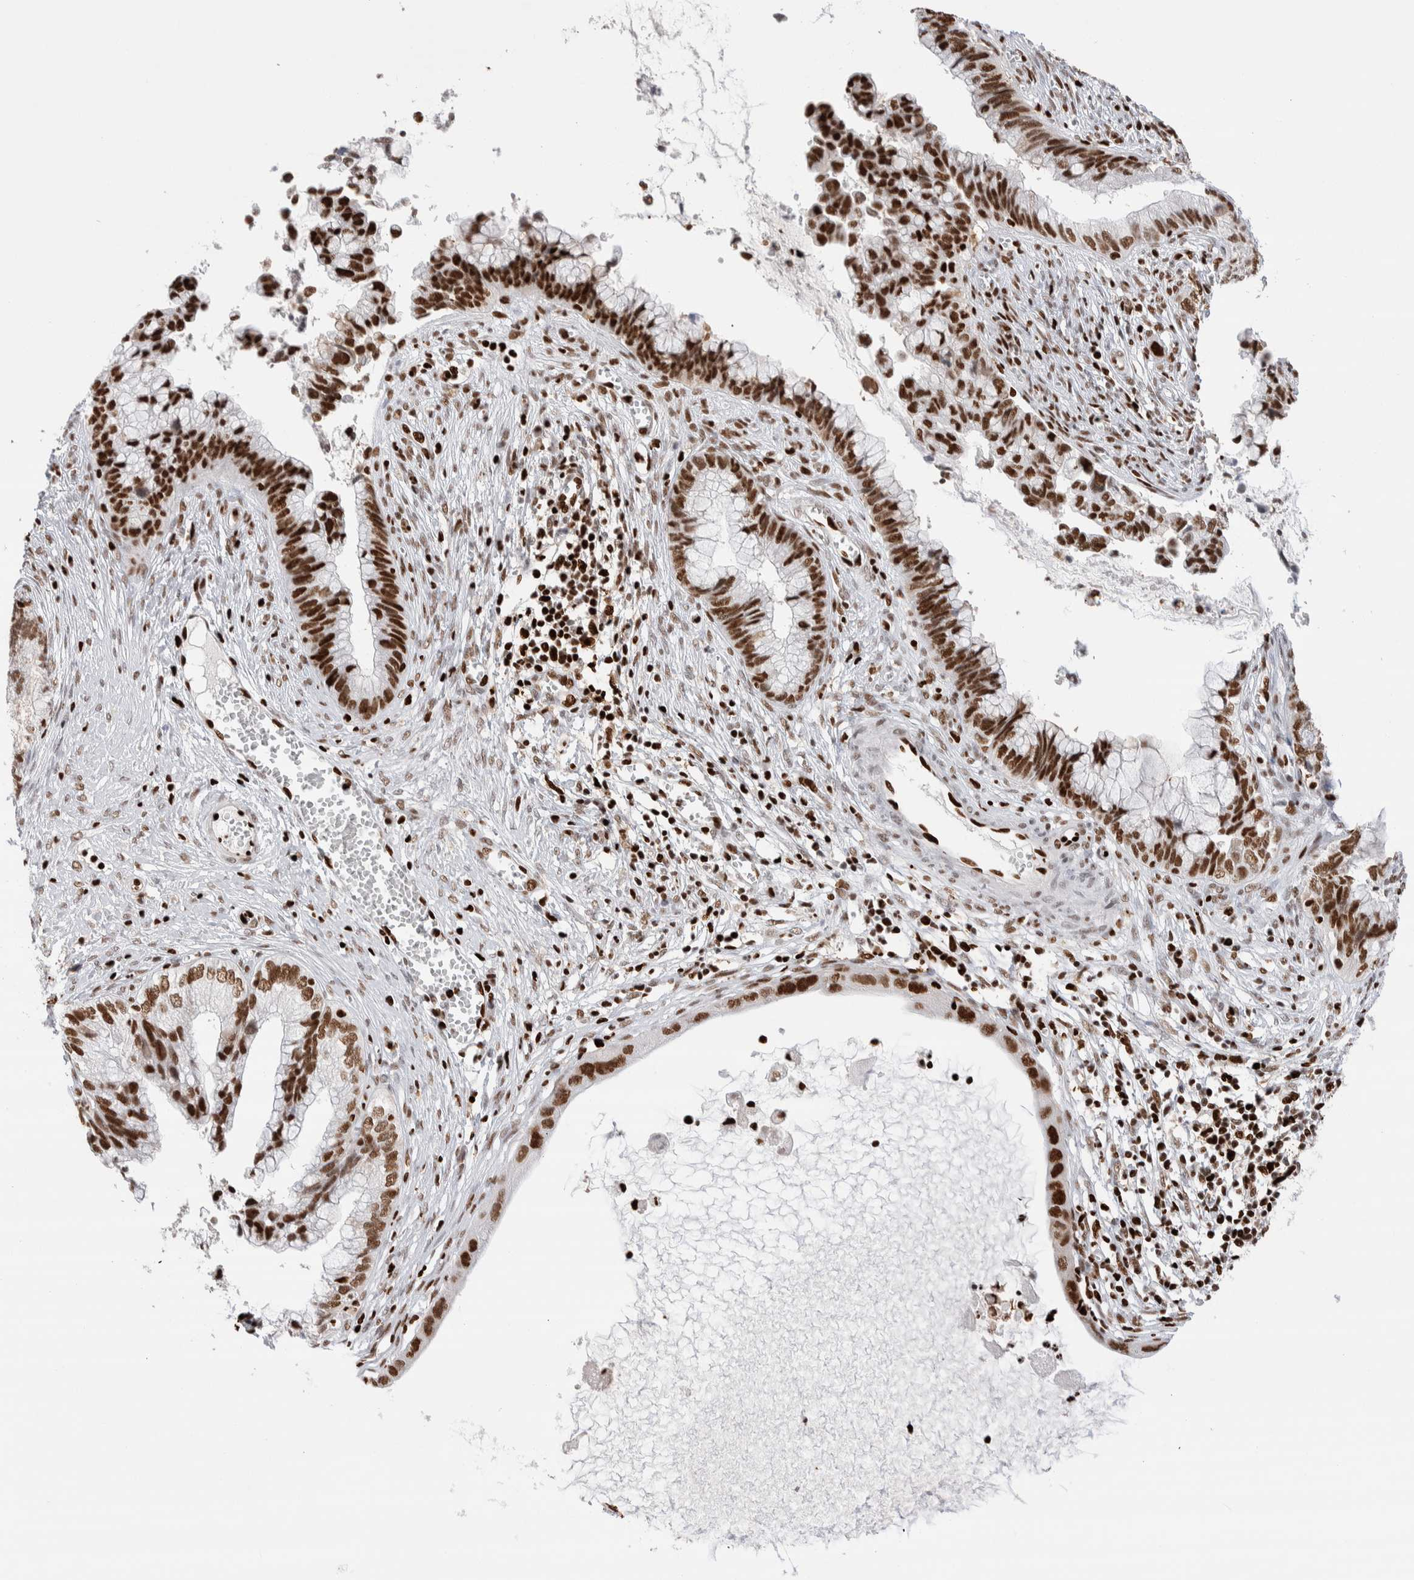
{"staining": {"intensity": "strong", "quantity": ">75%", "location": "nuclear"}, "tissue": "cervical cancer", "cell_type": "Tumor cells", "image_type": "cancer", "snomed": [{"axis": "morphology", "description": "Adenocarcinoma, NOS"}, {"axis": "topography", "description": "Cervix"}], "caption": "DAB immunohistochemical staining of human cervical cancer (adenocarcinoma) displays strong nuclear protein expression in approximately >75% of tumor cells.", "gene": "RNASEK-C17orf49", "patient": {"sex": "female", "age": 44}}